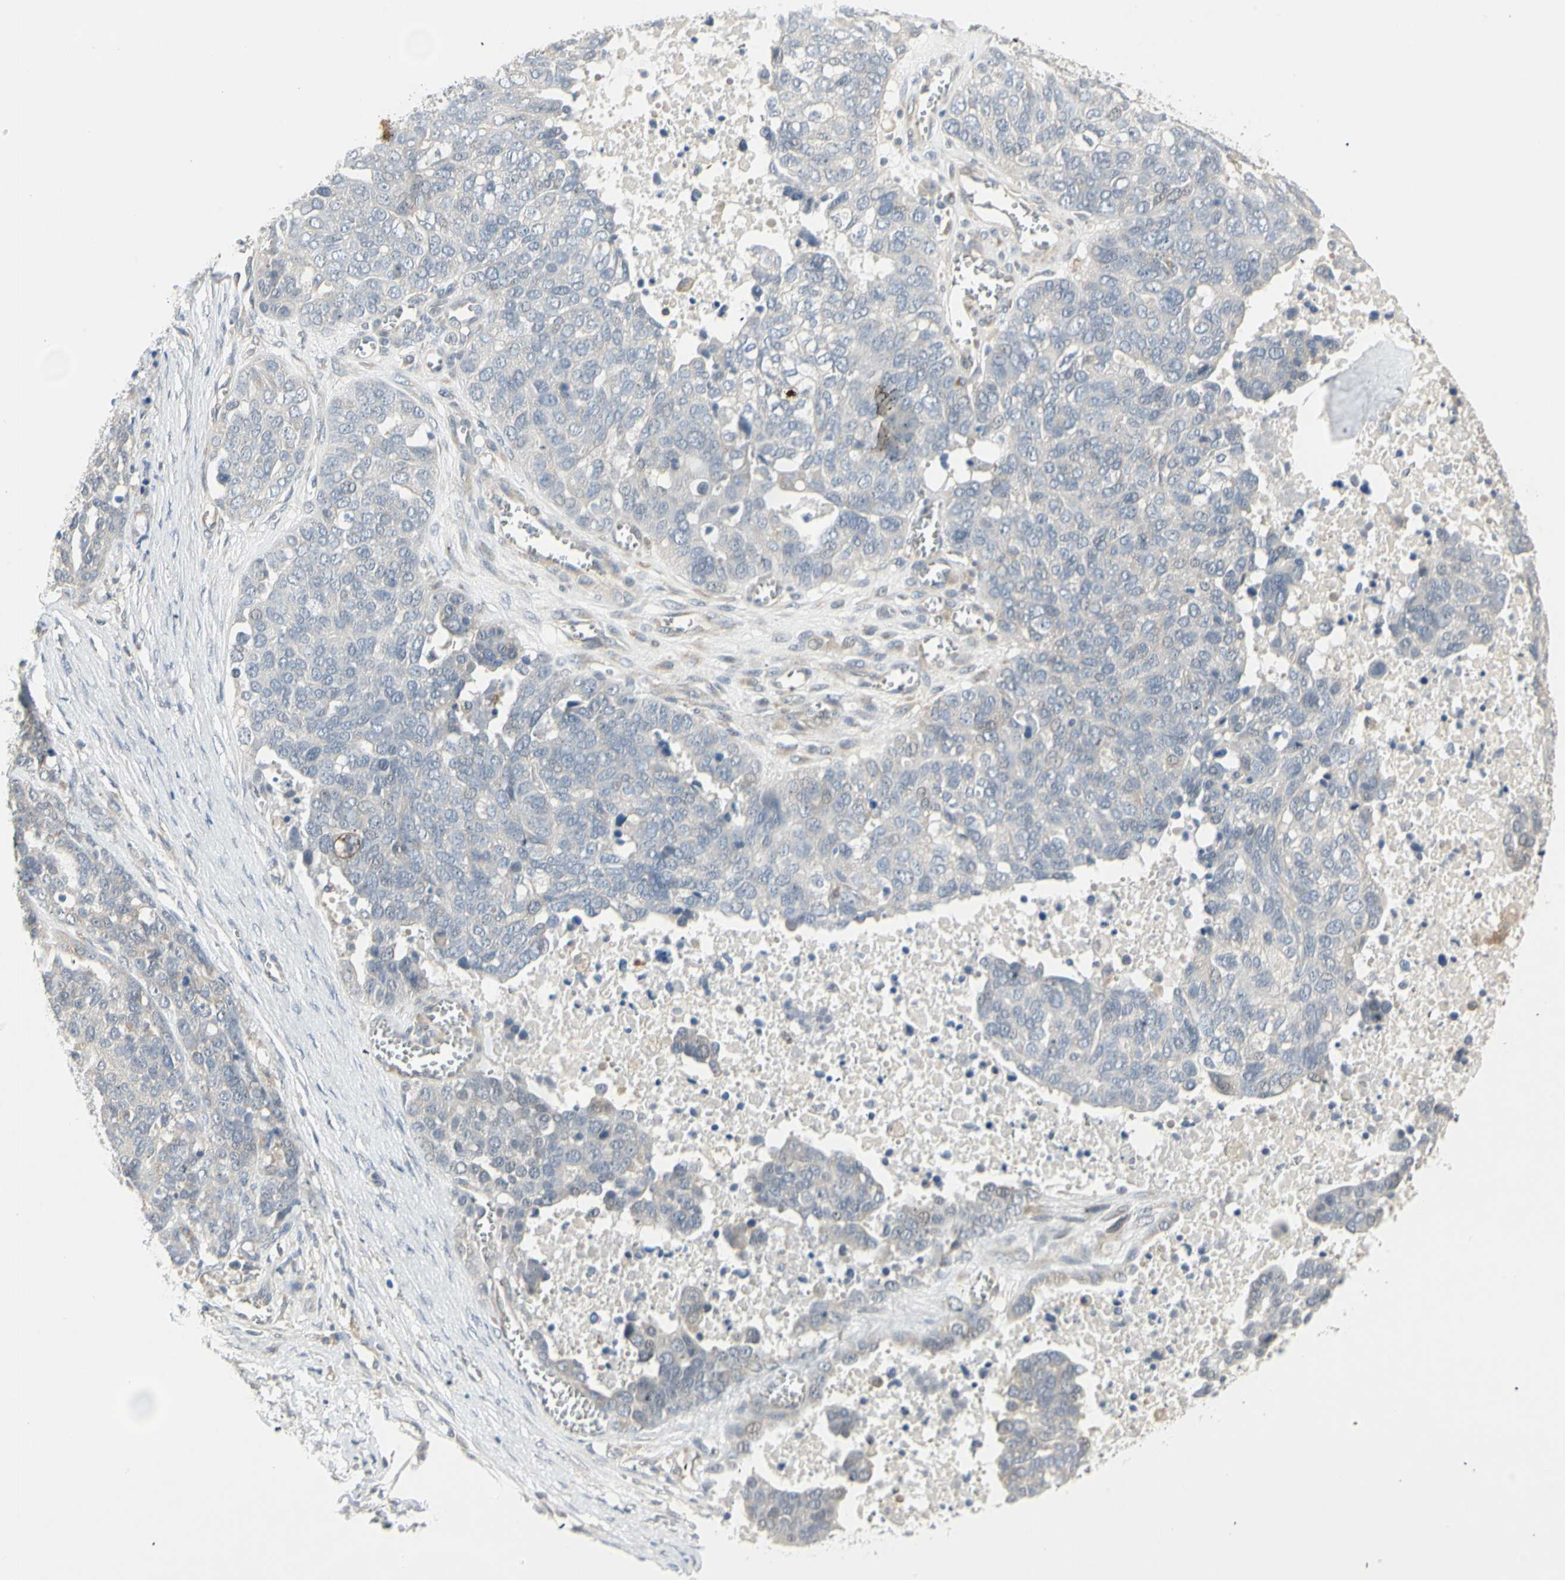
{"staining": {"intensity": "negative", "quantity": "none", "location": "none"}, "tissue": "ovarian cancer", "cell_type": "Tumor cells", "image_type": "cancer", "snomed": [{"axis": "morphology", "description": "Cystadenocarcinoma, serous, NOS"}, {"axis": "topography", "description": "Ovary"}], "caption": "IHC of ovarian serous cystadenocarcinoma reveals no positivity in tumor cells.", "gene": "ZFP36", "patient": {"sex": "female", "age": 44}}